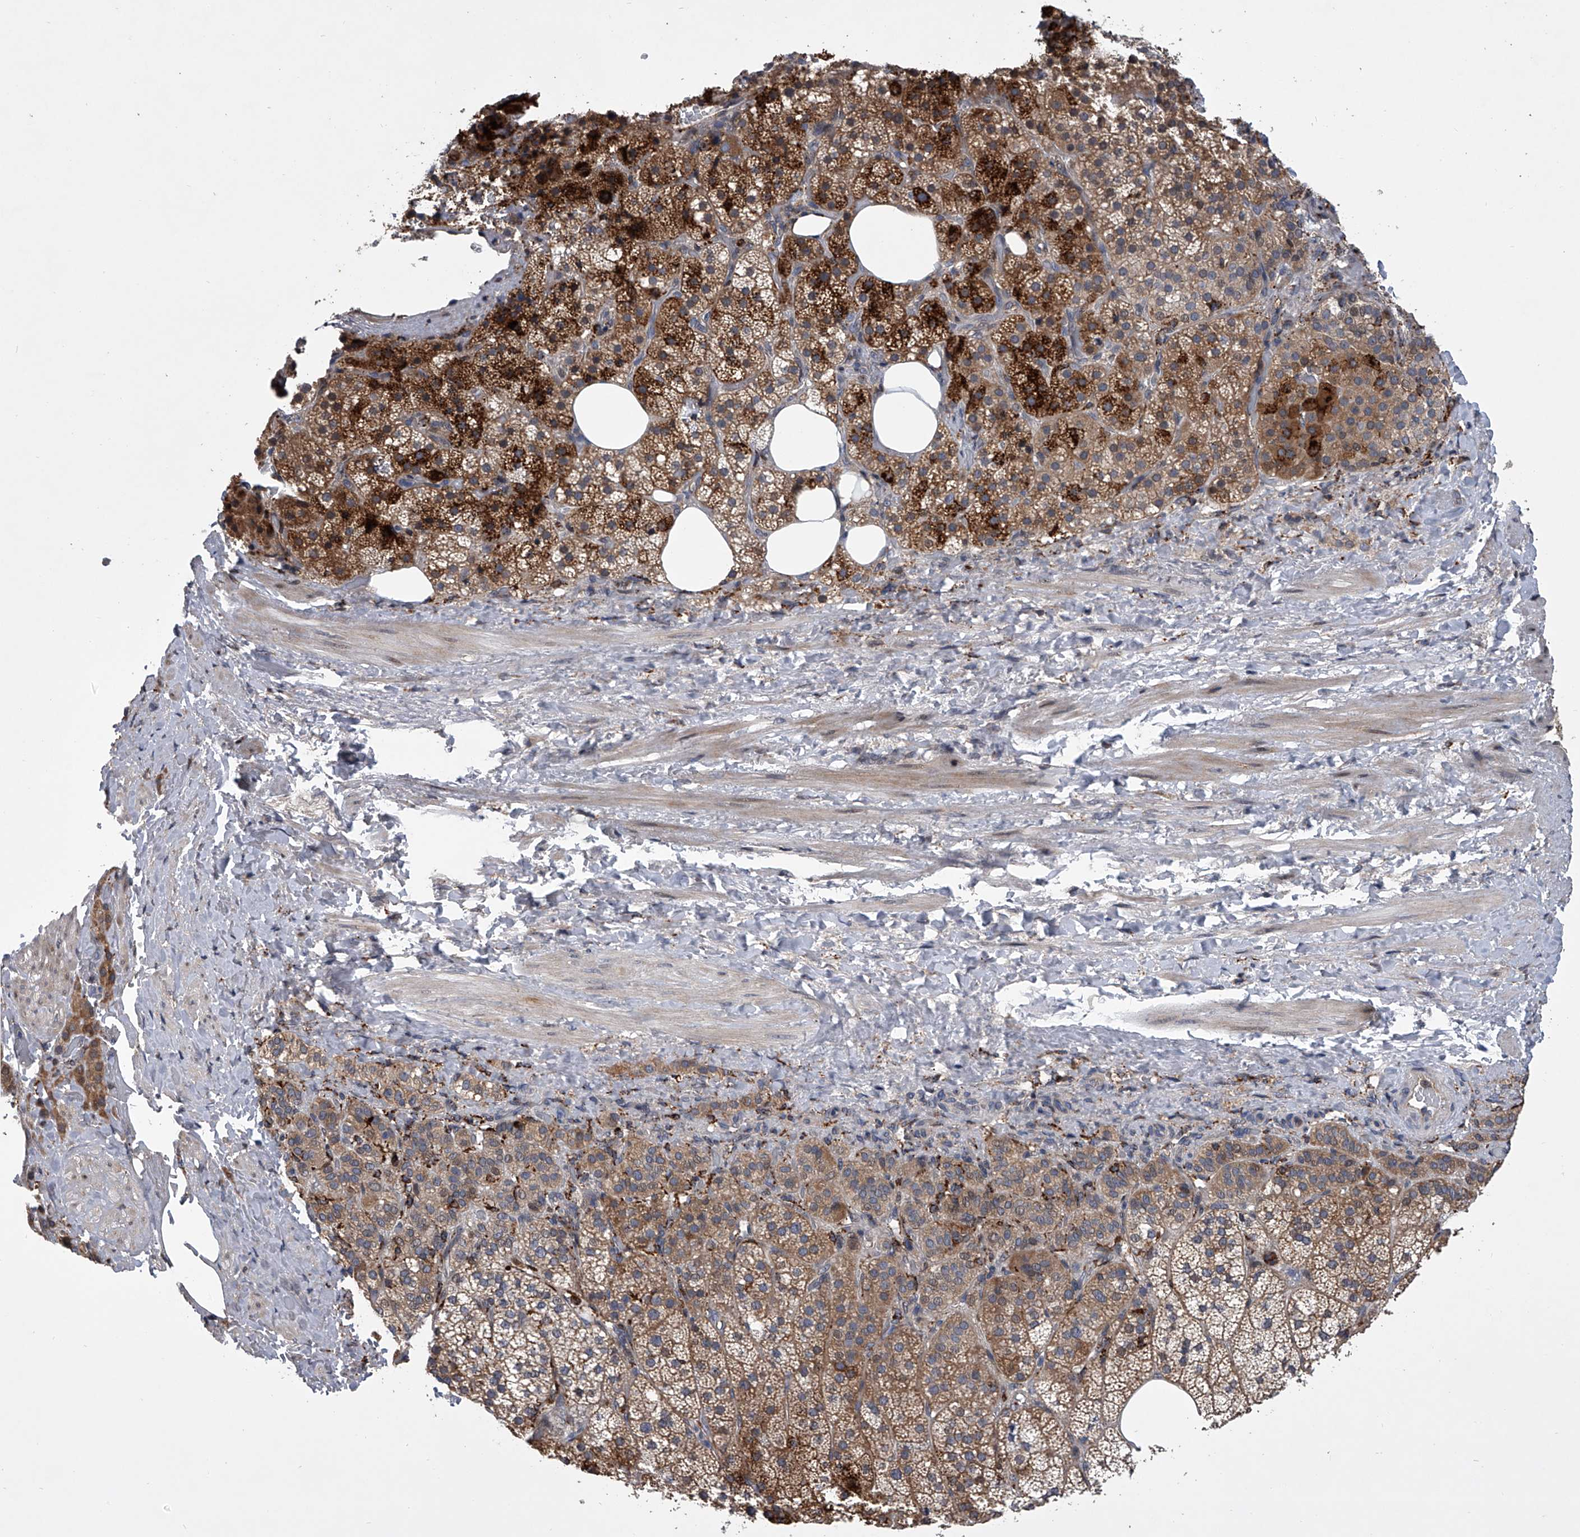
{"staining": {"intensity": "strong", "quantity": "25%-75%", "location": "cytoplasmic/membranous"}, "tissue": "adrenal gland", "cell_type": "Glandular cells", "image_type": "normal", "snomed": [{"axis": "morphology", "description": "Normal tissue, NOS"}, {"axis": "topography", "description": "Adrenal gland"}], "caption": "An image showing strong cytoplasmic/membranous expression in about 25%-75% of glandular cells in benign adrenal gland, as visualized by brown immunohistochemical staining.", "gene": "TRIM8", "patient": {"sex": "female", "age": 59}}